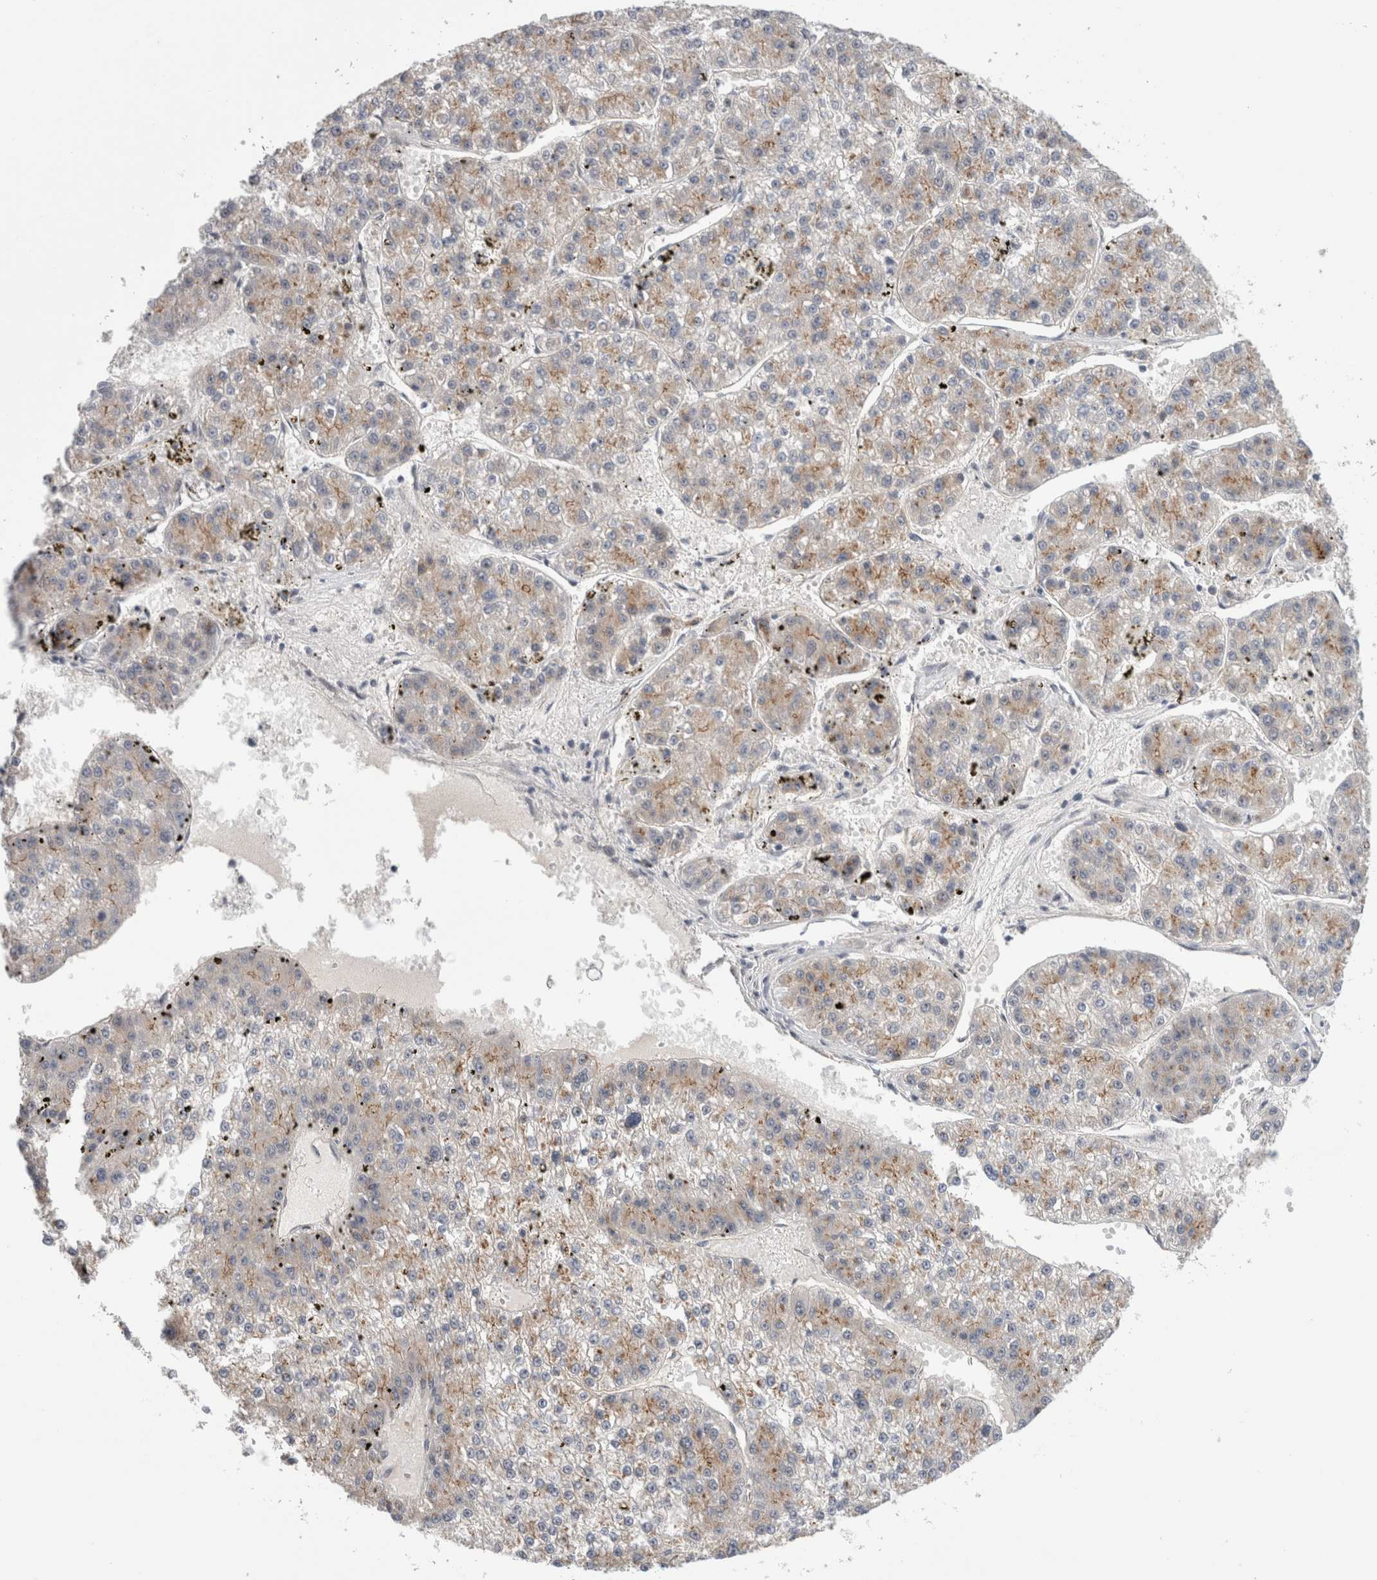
{"staining": {"intensity": "moderate", "quantity": "25%-75%", "location": "cytoplasmic/membranous"}, "tissue": "liver cancer", "cell_type": "Tumor cells", "image_type": "cancer", "snomed": [{"axis": "morphology", "description": "Carcinoma, Hepatocellular, NOS"}, {"axis": "topography", "description": "Liver"}], "caption": "Liver cancer (hepatocellular carcinoma) stained for a protein (brown) demonstrates moderate cytoplasmic/membranous positive staining in about 25%-75% of tumor cells.", "gene": "TAFA5", "patient": {"sex": "female", "age": 73}}